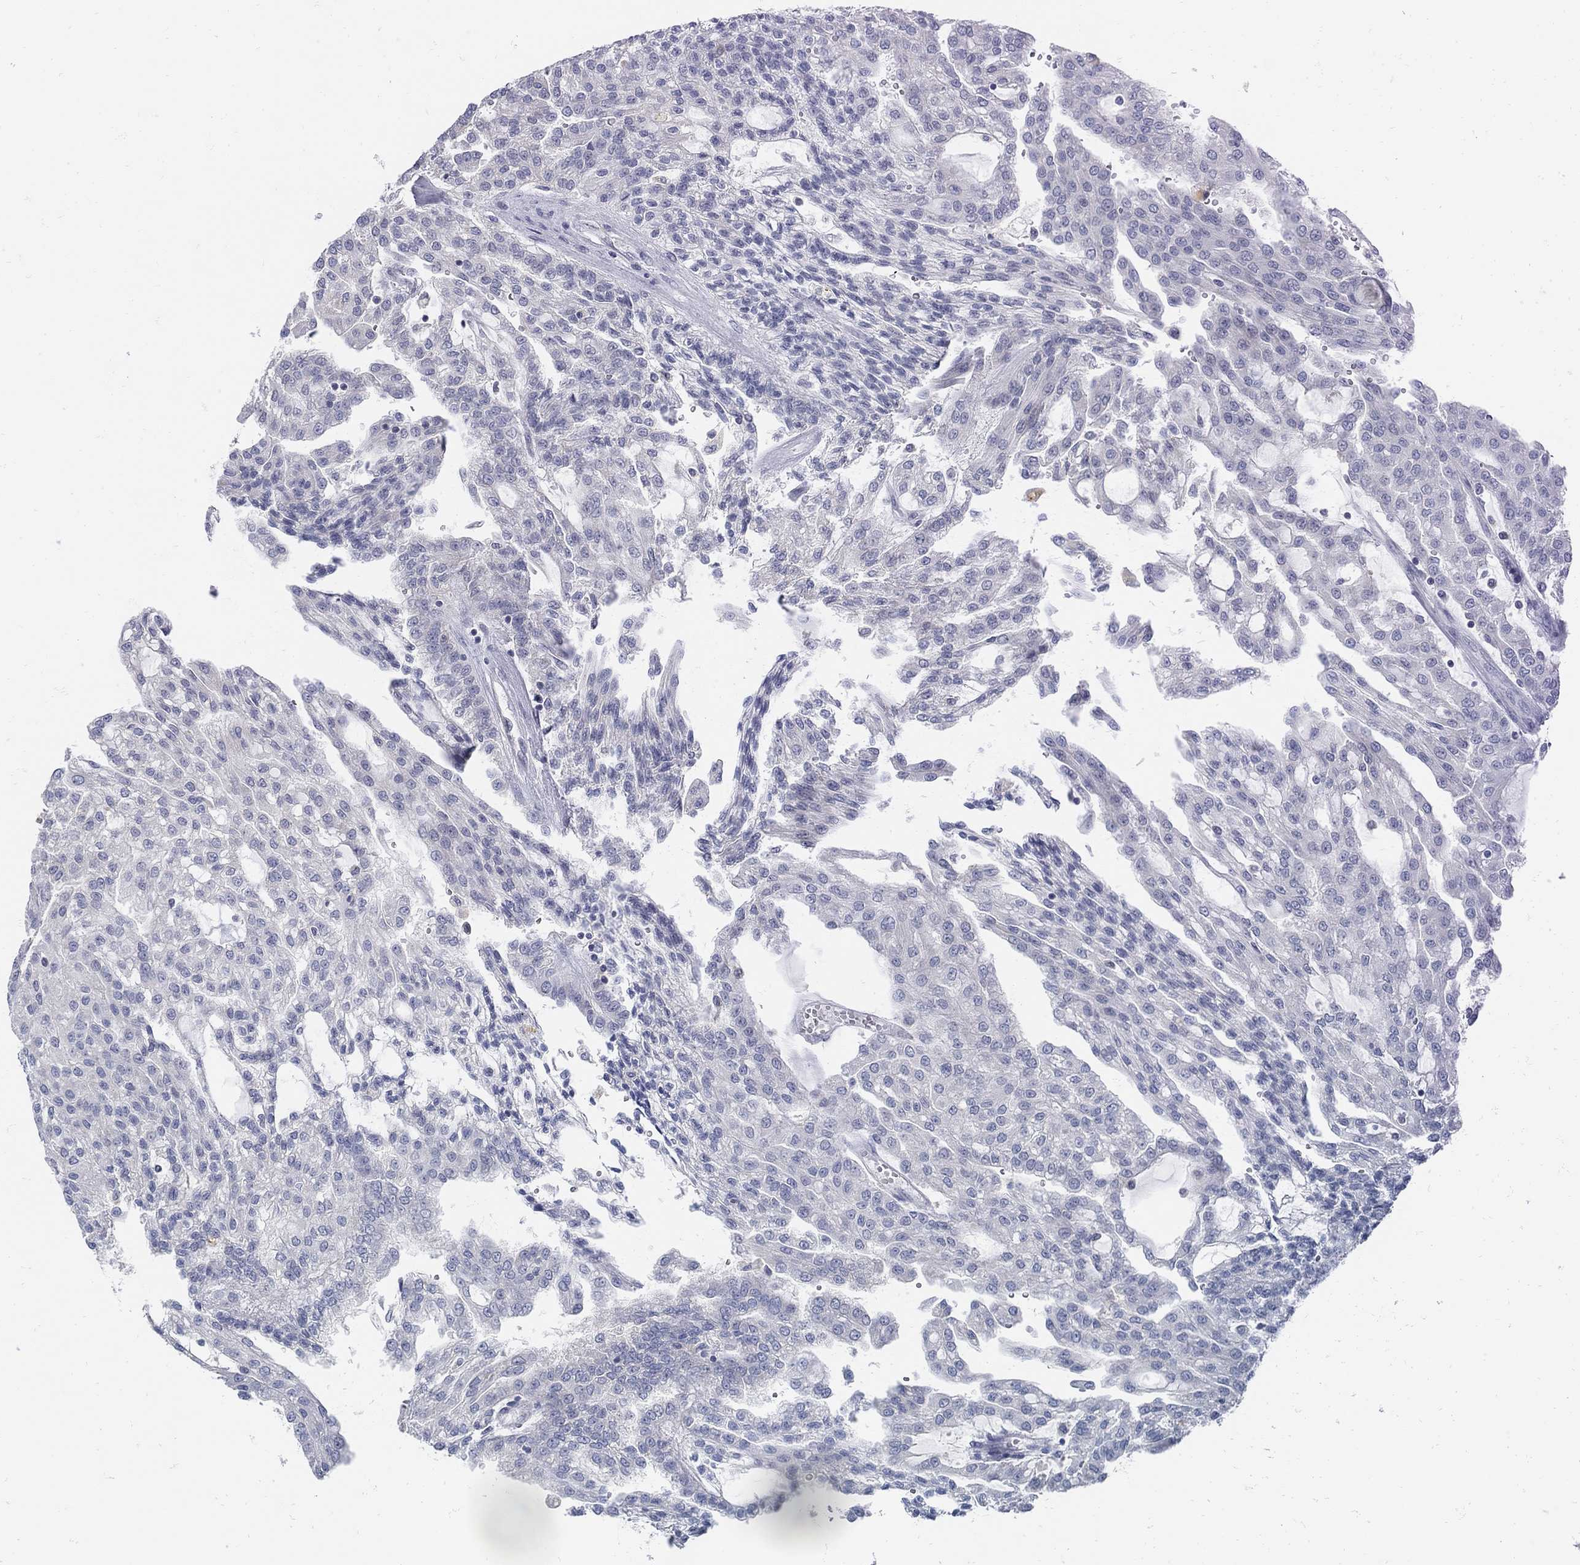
{"staining": {"intensity": "negative", "quantity": "none", "location": "none"}, "tissue": "renal cancer", "cell_type": "Tumor cells", "image_type": "cancer", "snomed": [{"axis": "morphology", "description": "Adenocarcinoma, NOS"}, {"axis": "topography", "description": "Kidney"}], "caption": "DAB immunohistochemical staining of human renal cancer (adenocarcinoma) shows no significant expression in tumor cells.", "gene": "ZFAND4", "patient": {"sex": "male", "age": 63}}